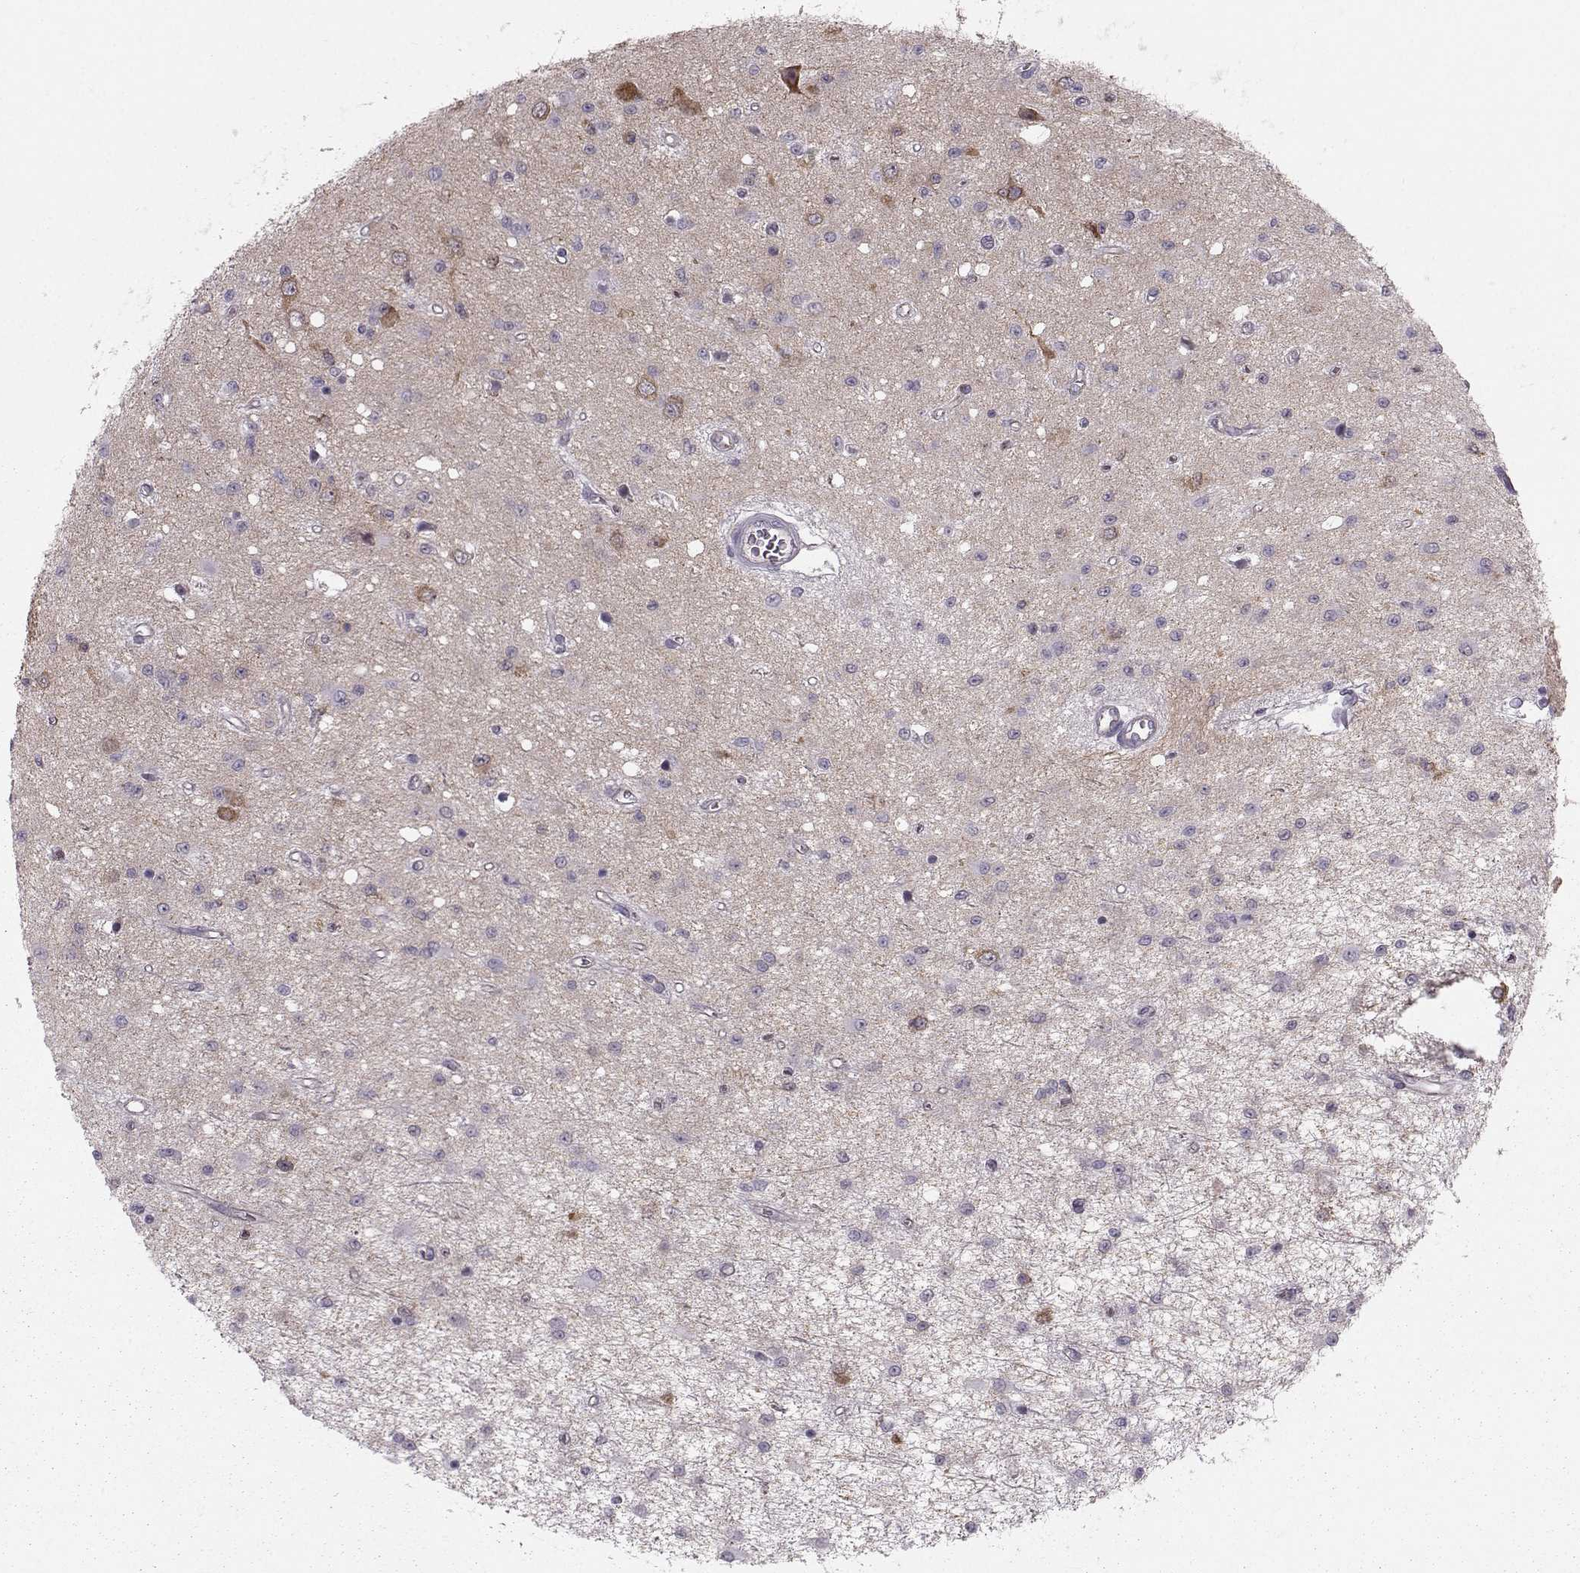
{"staining": {"intensity": "negative", "quantity": "none", "location": "none"}, "tissue": "glioma", "cell_type": "Tumor cells", "image_type": "cancer", "snomed": [{"axis": "morphology", "description": "Glioma, malignant, Low grade"}, {"axis": "topography", "description": "Brain"}], "caption": "Tumor cells are negative for brown protein staining in glioma.", "gene": "MAST1", "patient": {"sex": "female", "age": 45}}